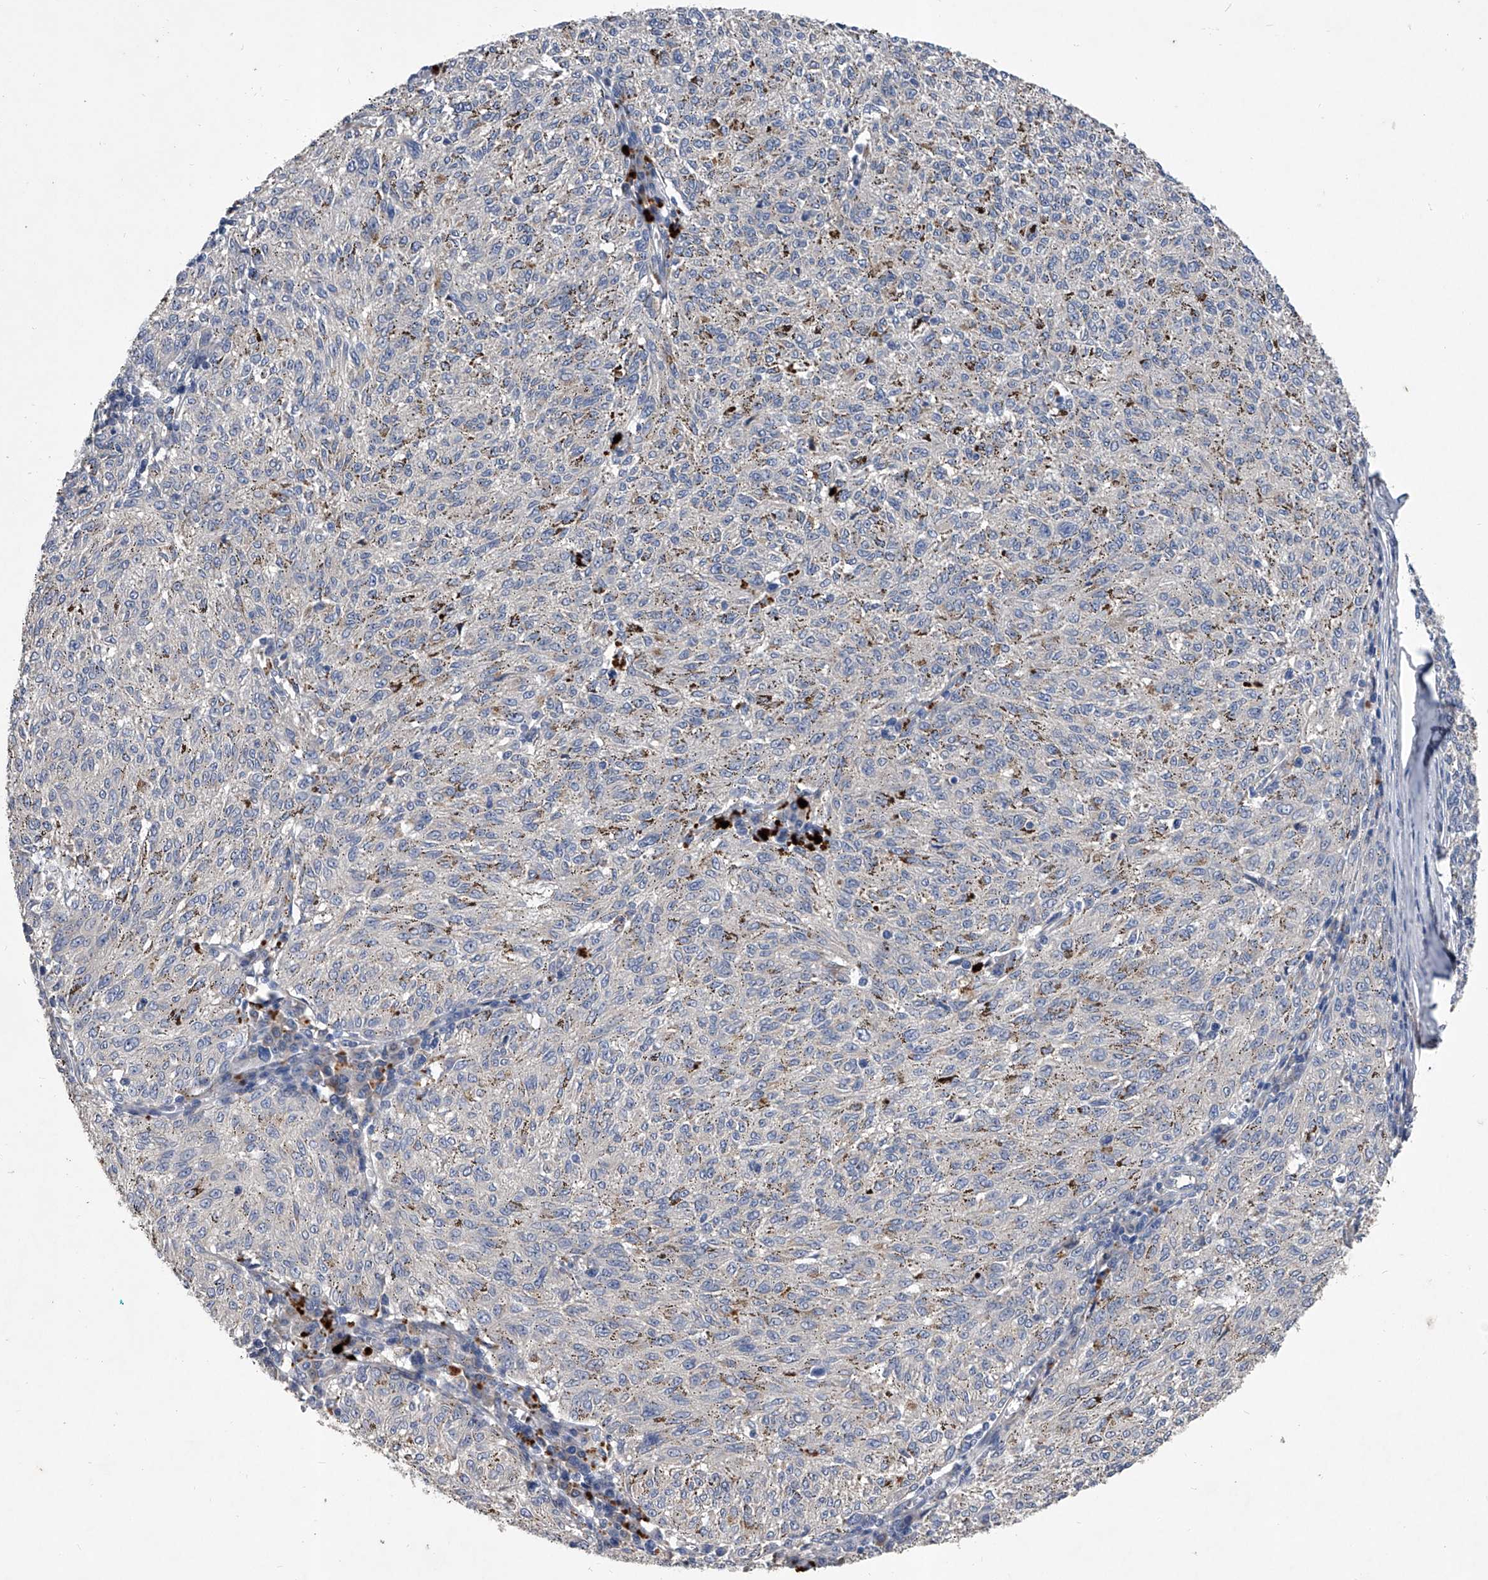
{"staining": {"intensity": "negative", "quantity": "none", "location": "none"}, "tissue": "melanoma", "cell_type": "Tumor cells", "image_type": "cancer", "snomed": [{"axis": "morphology", "description": "Malignant melanoma, NOS"}, {"axis": "topography", "description": "Skin"}], "caption": "High power microscopy image of an immunohistochemistry (IHC) histopathology image of malignant melanoma, revealing no significant staining in tumor cells. (Brightfield microscopy of DAB IHC at high magnification).", "gene": "C5", "patient": {"sex": "female", "age": 72}}